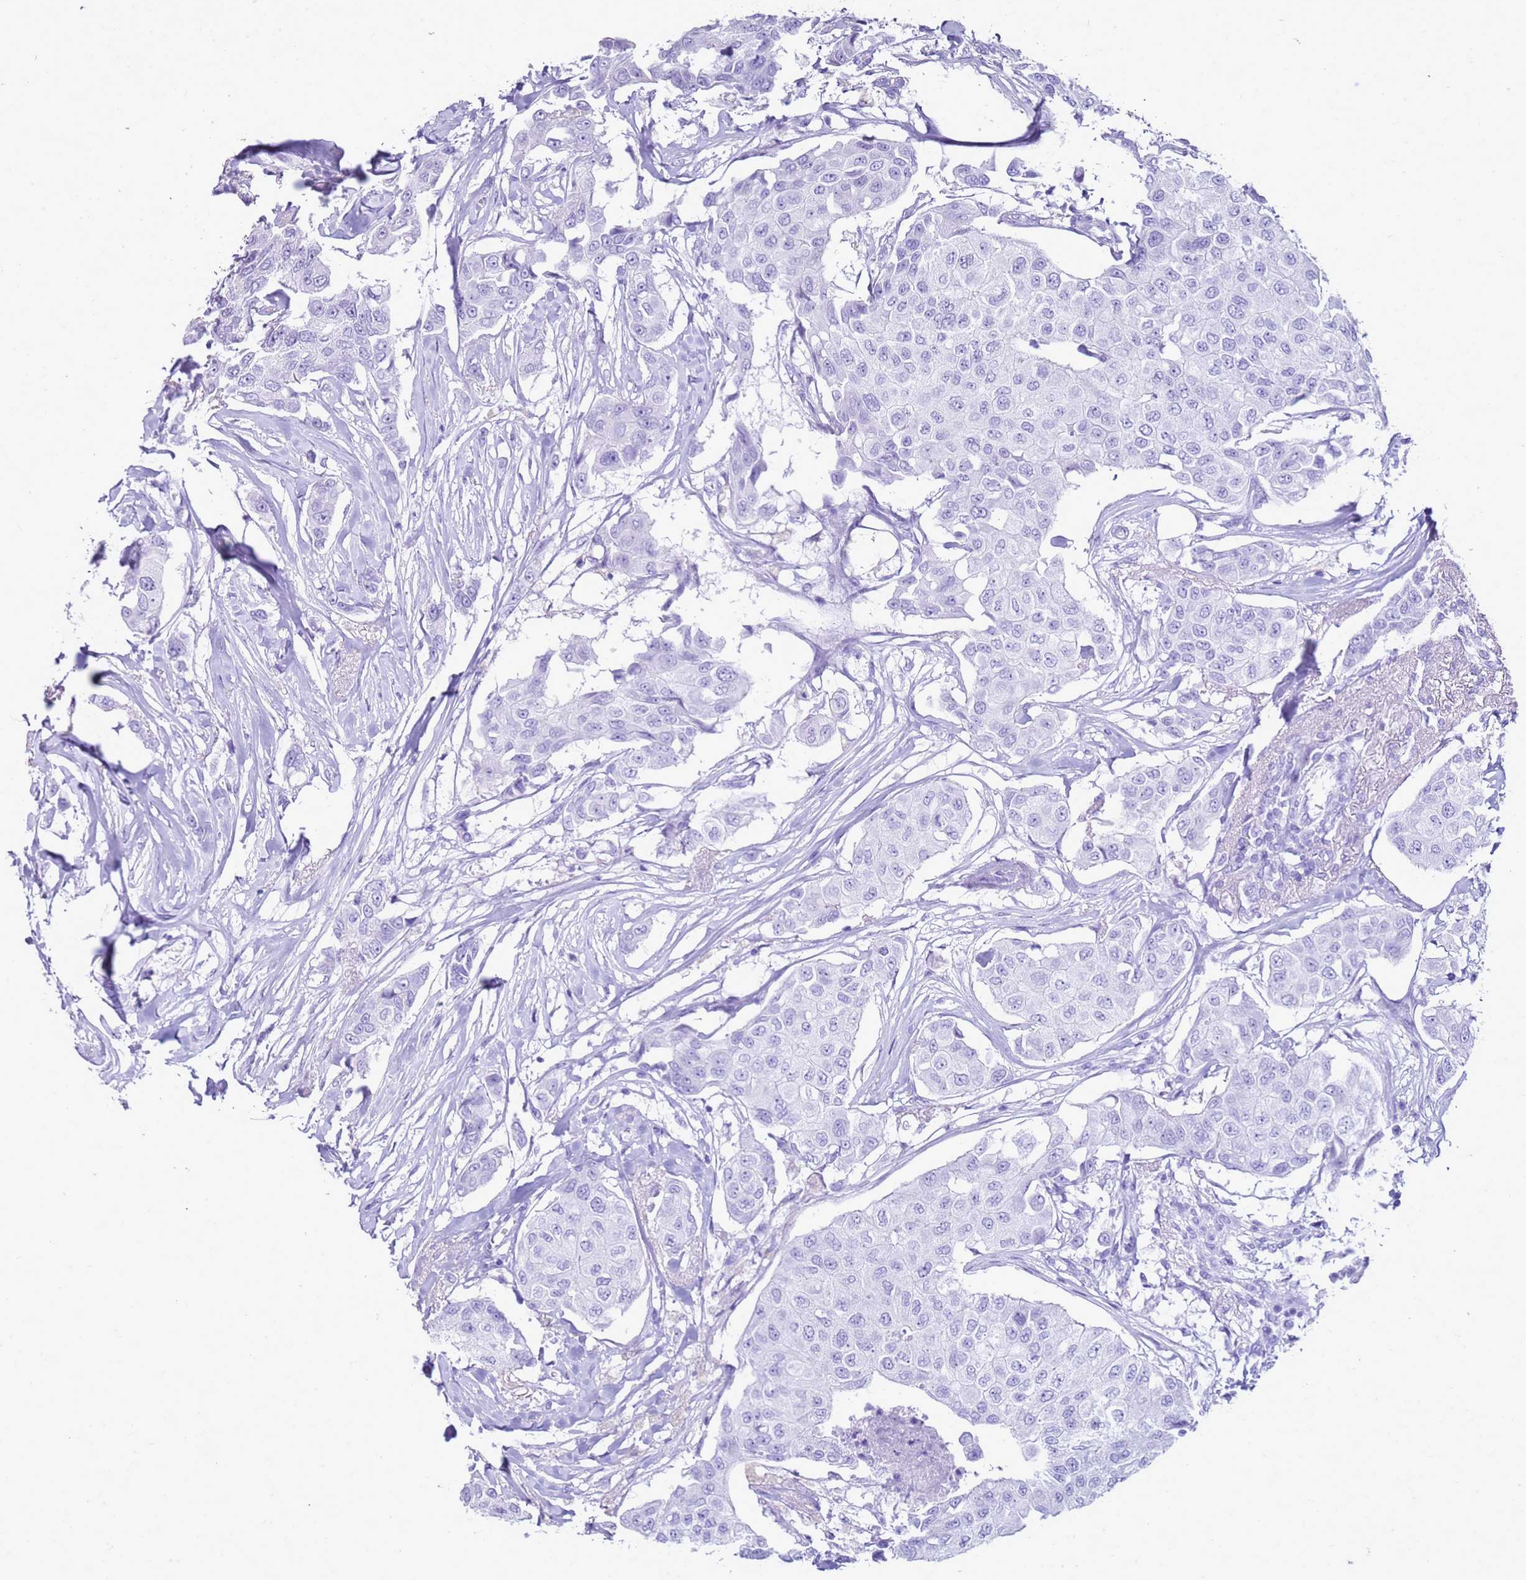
{"staining": {"intensity": "negative", "quantity": "none", "location": "none"}, "tissue": "breast cancer", "cell_type": "Tumor cells", "image_type": "cancer", "snomed": [{"axis": "morphology", "description": "Duct carcinoma"}, {"axis": "topography", "description": "Breast"}], "caption": "The photomicrograph exhibits no staining of tumor cells in invasive ductal carcinoma (breast).", "gene": "CA8", "patient": {"sex": "female", "age": 80}}